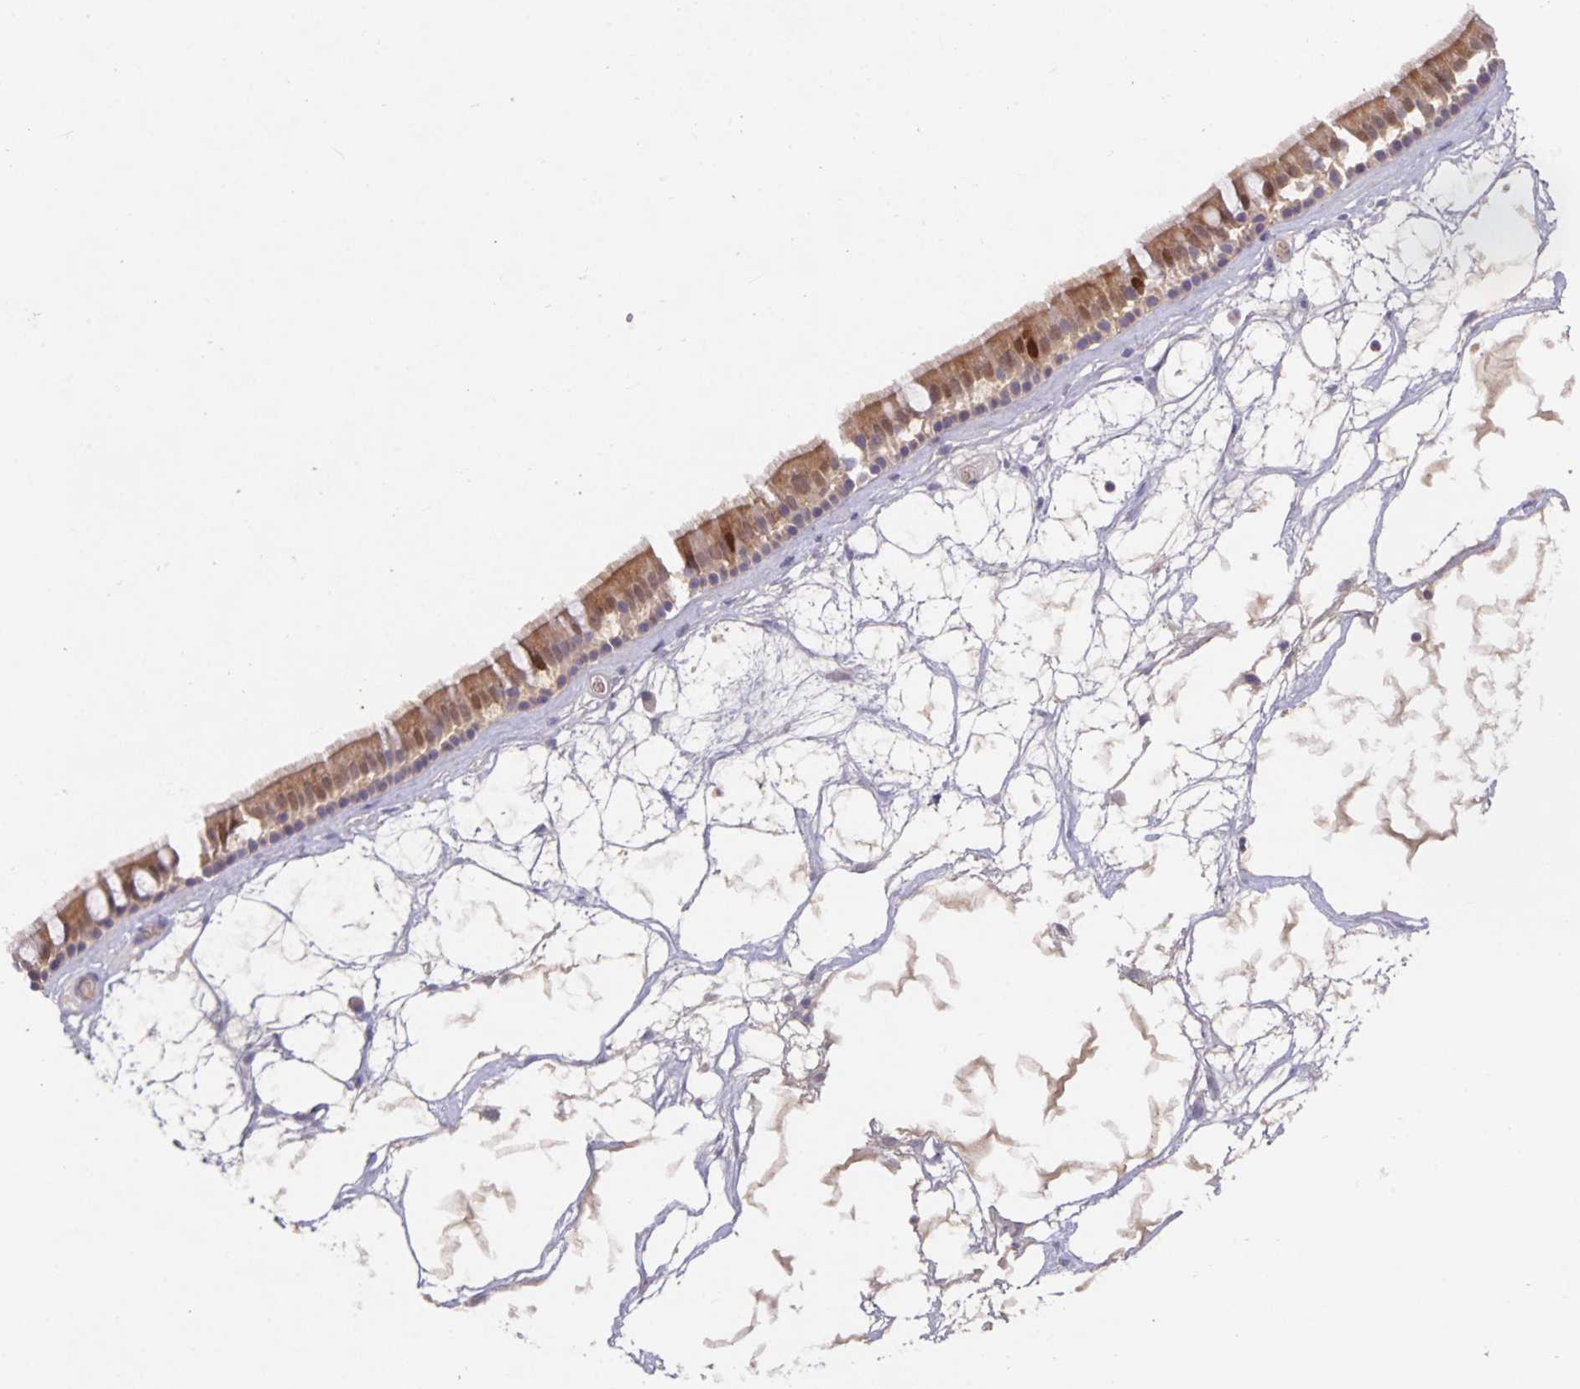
{"staining": {"intensity": "moderate", "quantity": "25%-75%", "location": "cytoplasmic/membranous"}, "tissue": "nasopharynx", "cell_type": "Respiratory epithelial cells", "image_type": "normal", "snomed": [{"axis": "morphology", "description": "Normal tissue, NOS"}, {"axis": "topography", "description": "Nasopharynx"}], "caption": "Normal nasopharynx was stained to show a protein in brown. There is medium levels of moderate cytoplasmic/membranous positivity in approximately 25%-75% of respiratory epithelial cells.", "gene": "HEPN1", "patient": {"sex": "male", "age": 68}}